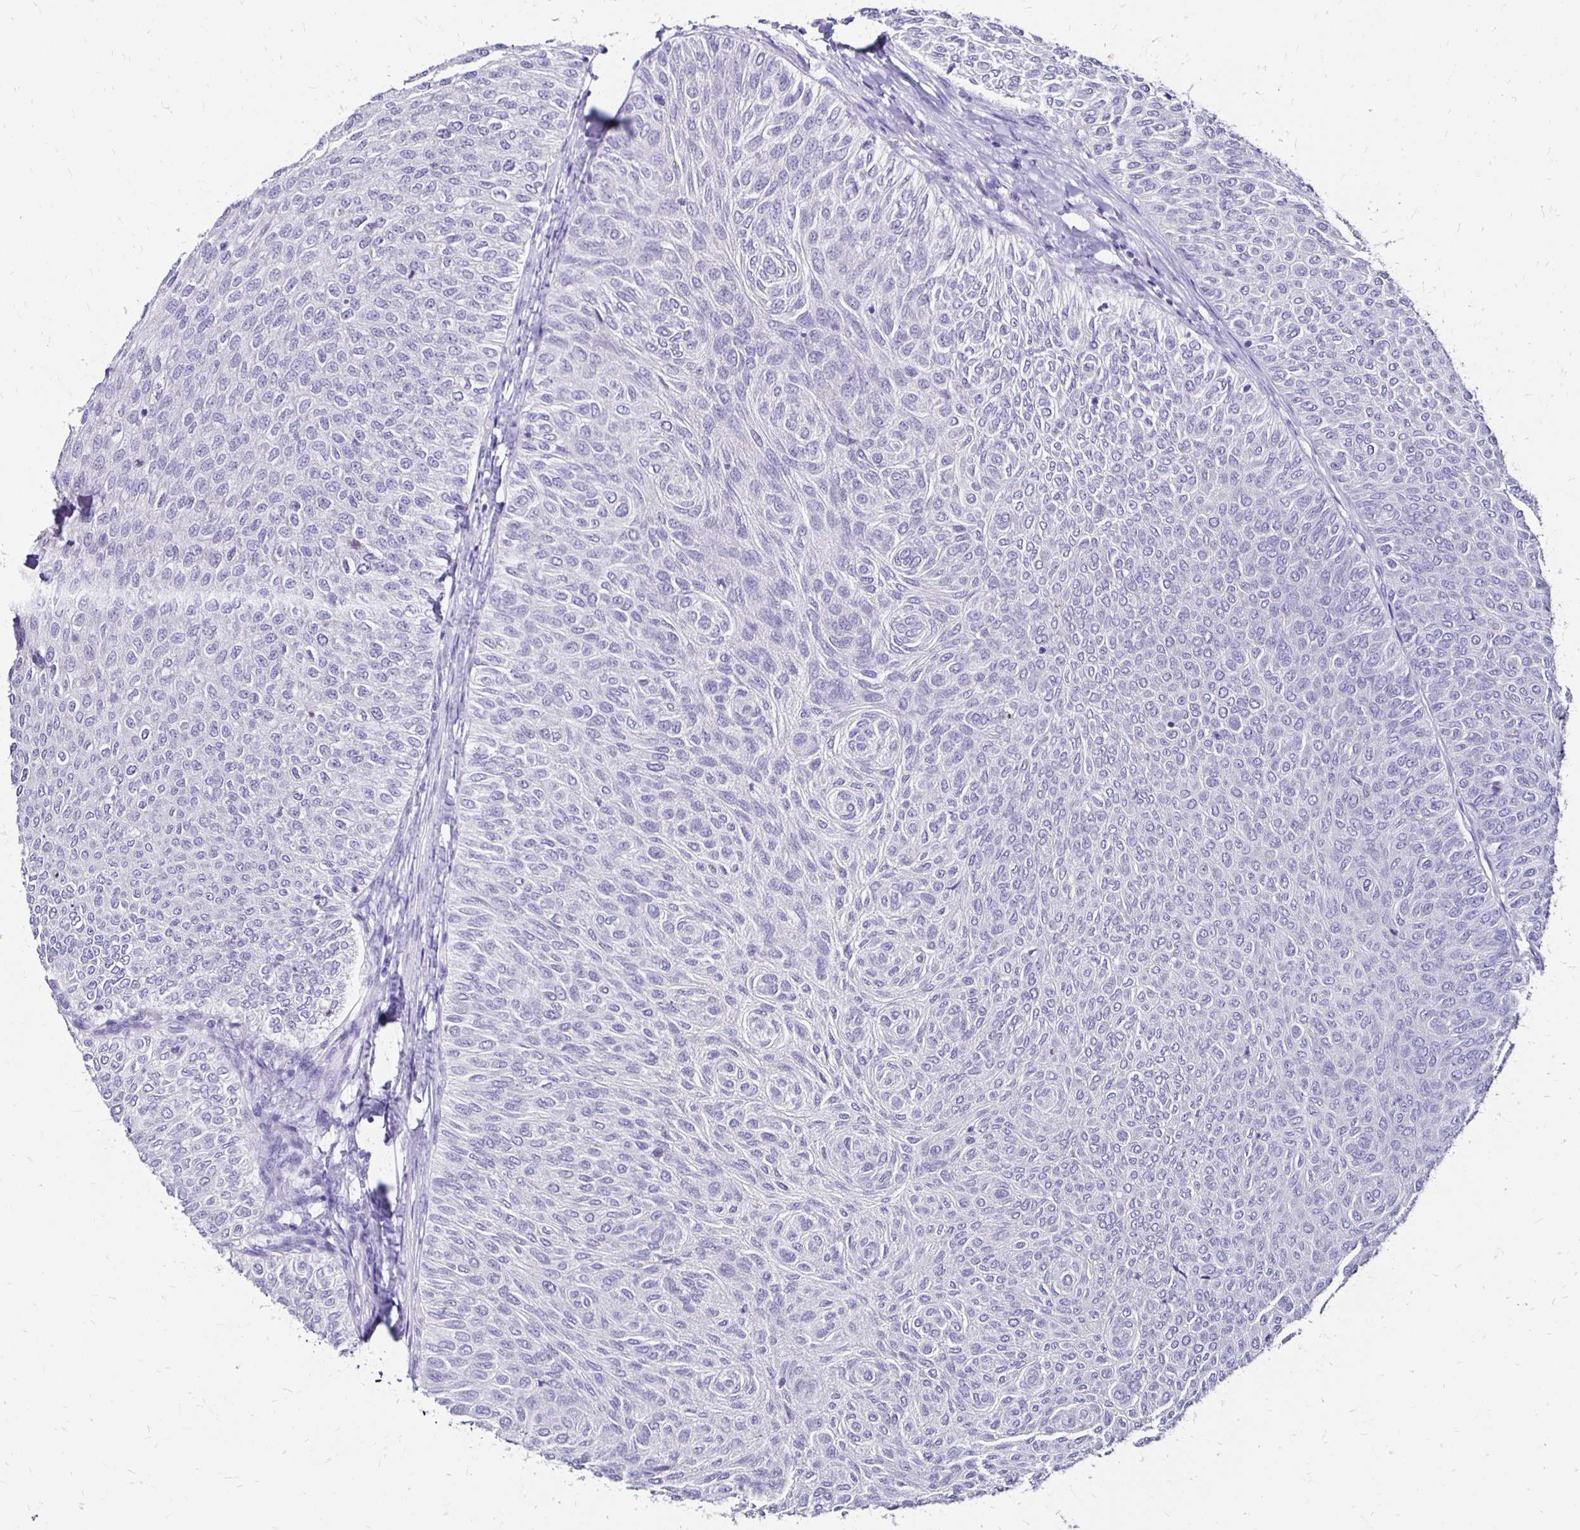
{"staining": {"intensity": "negative", "quantity": "none", "location": "none"}, "tissue": "urothelial cancer", "cell_type": "Tumor cells", "image_type": "cancer", "snomed": [{"axis": "morphology", "description": "Urothelial carcinoma, Low grade"}, {"axis": "topography", "description": "Urinary bladder"}], "caption": "IHC micrograph of urothelial carcinoma (low-grade) stained for a protein (brown), which exhibits no expression in tumor cells.", "gene": "KCNT1", "patient": {"sex": "male", "age": 78}}